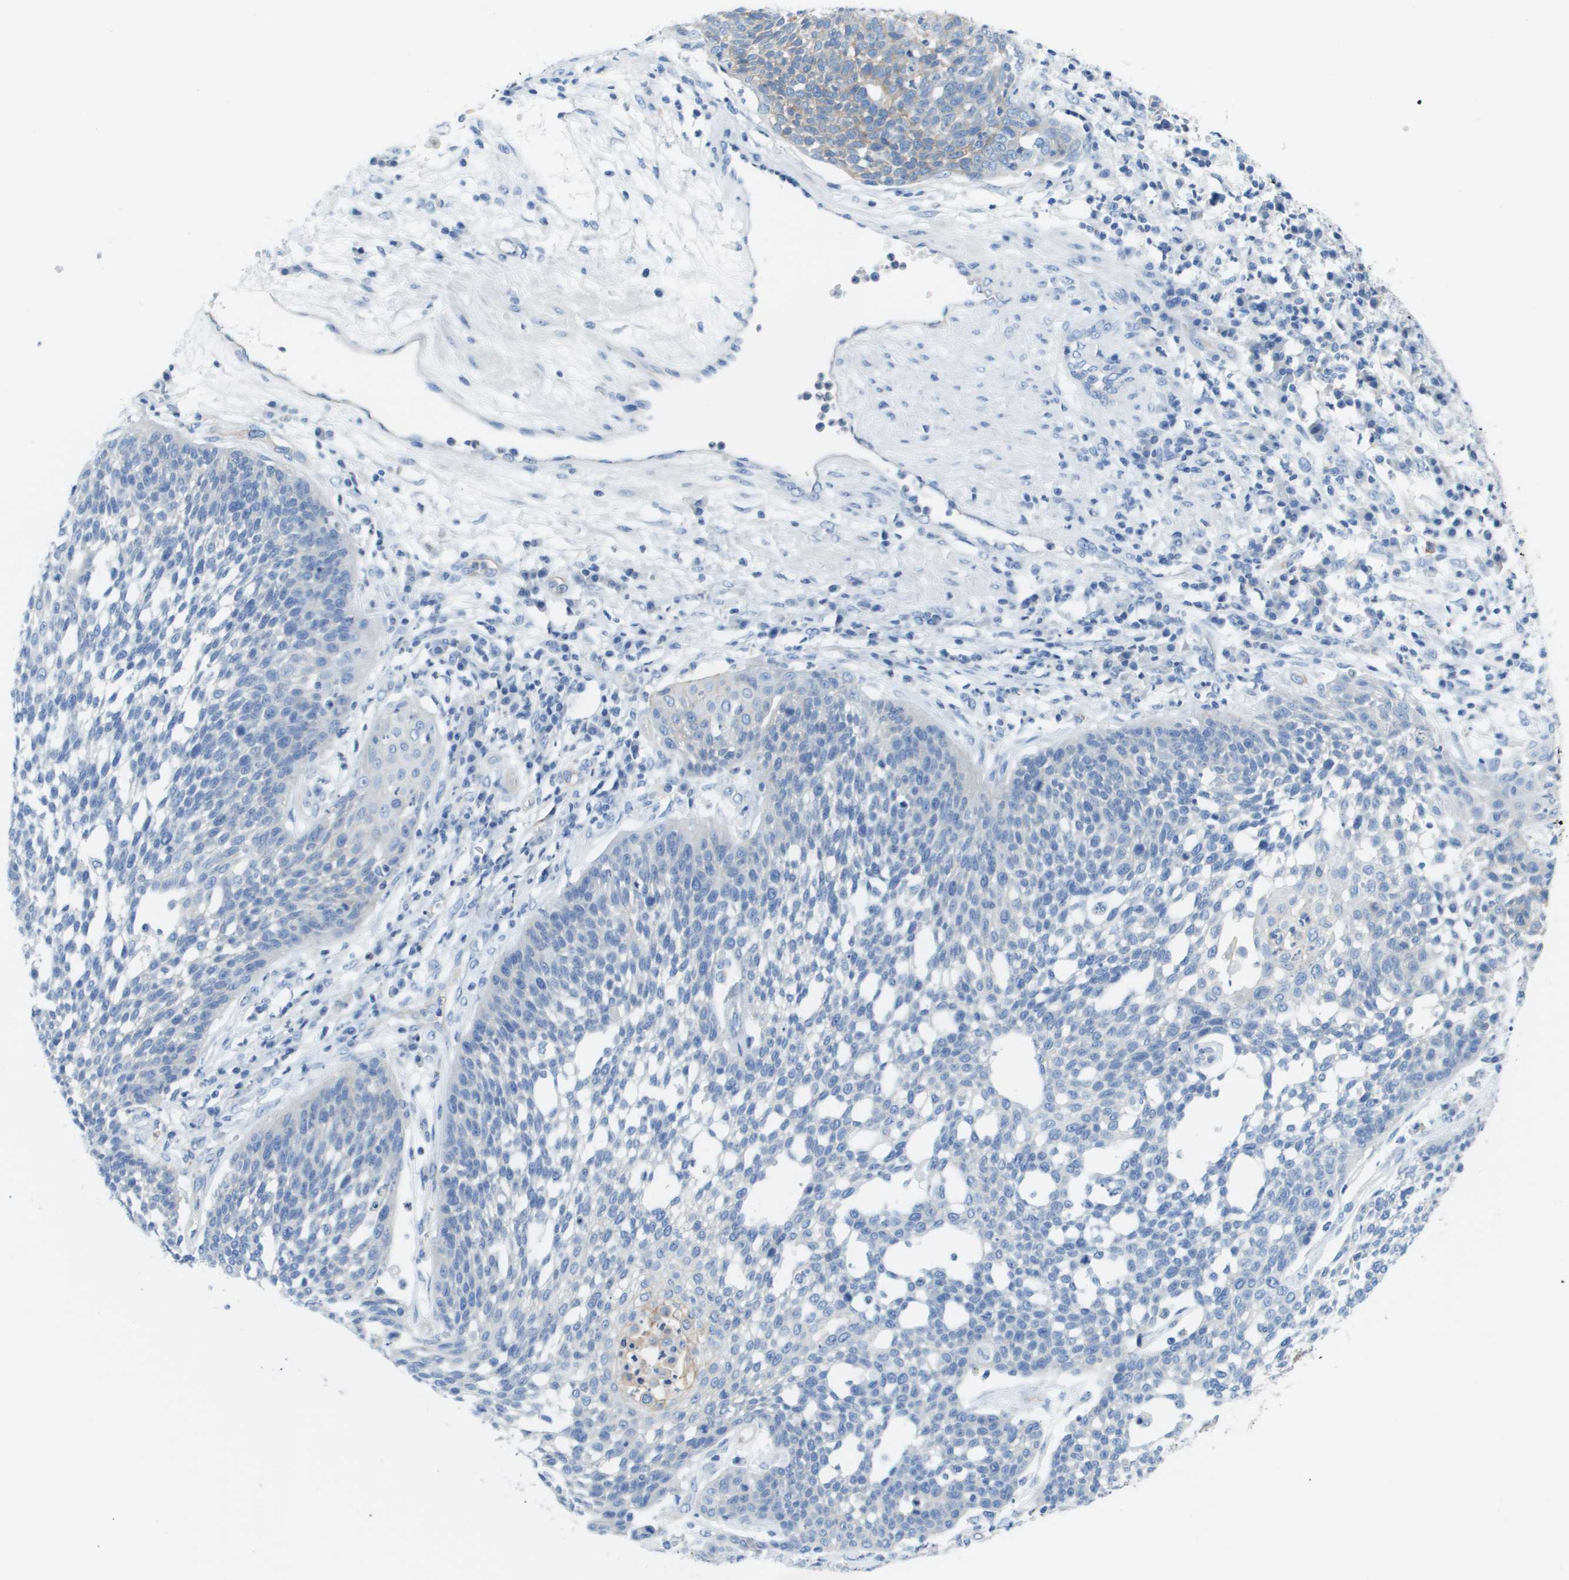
{"staining": {"intensity": "negative", "quantity": "none", "location": "none"}, "tissue": "cervical cancer", "cell_type": "Tumor cells", "image_type": "cancer", "snomed": [{"axis": "morphology", "description": "Squamous cell carcinoma, NOS"}, {"axis": "topography", "description": "Cervix"}], "caption": "High magnification brightfield microscopy of squamous cell carcinoma (cervical) stained with DAB (3,3'-diaminobenzidine) (brown) and counterstained with hematoxylin (blue): tumor cells show no significant positivity.", "gene": "CD46", "patient": {"sex": "female", "age": 34}}